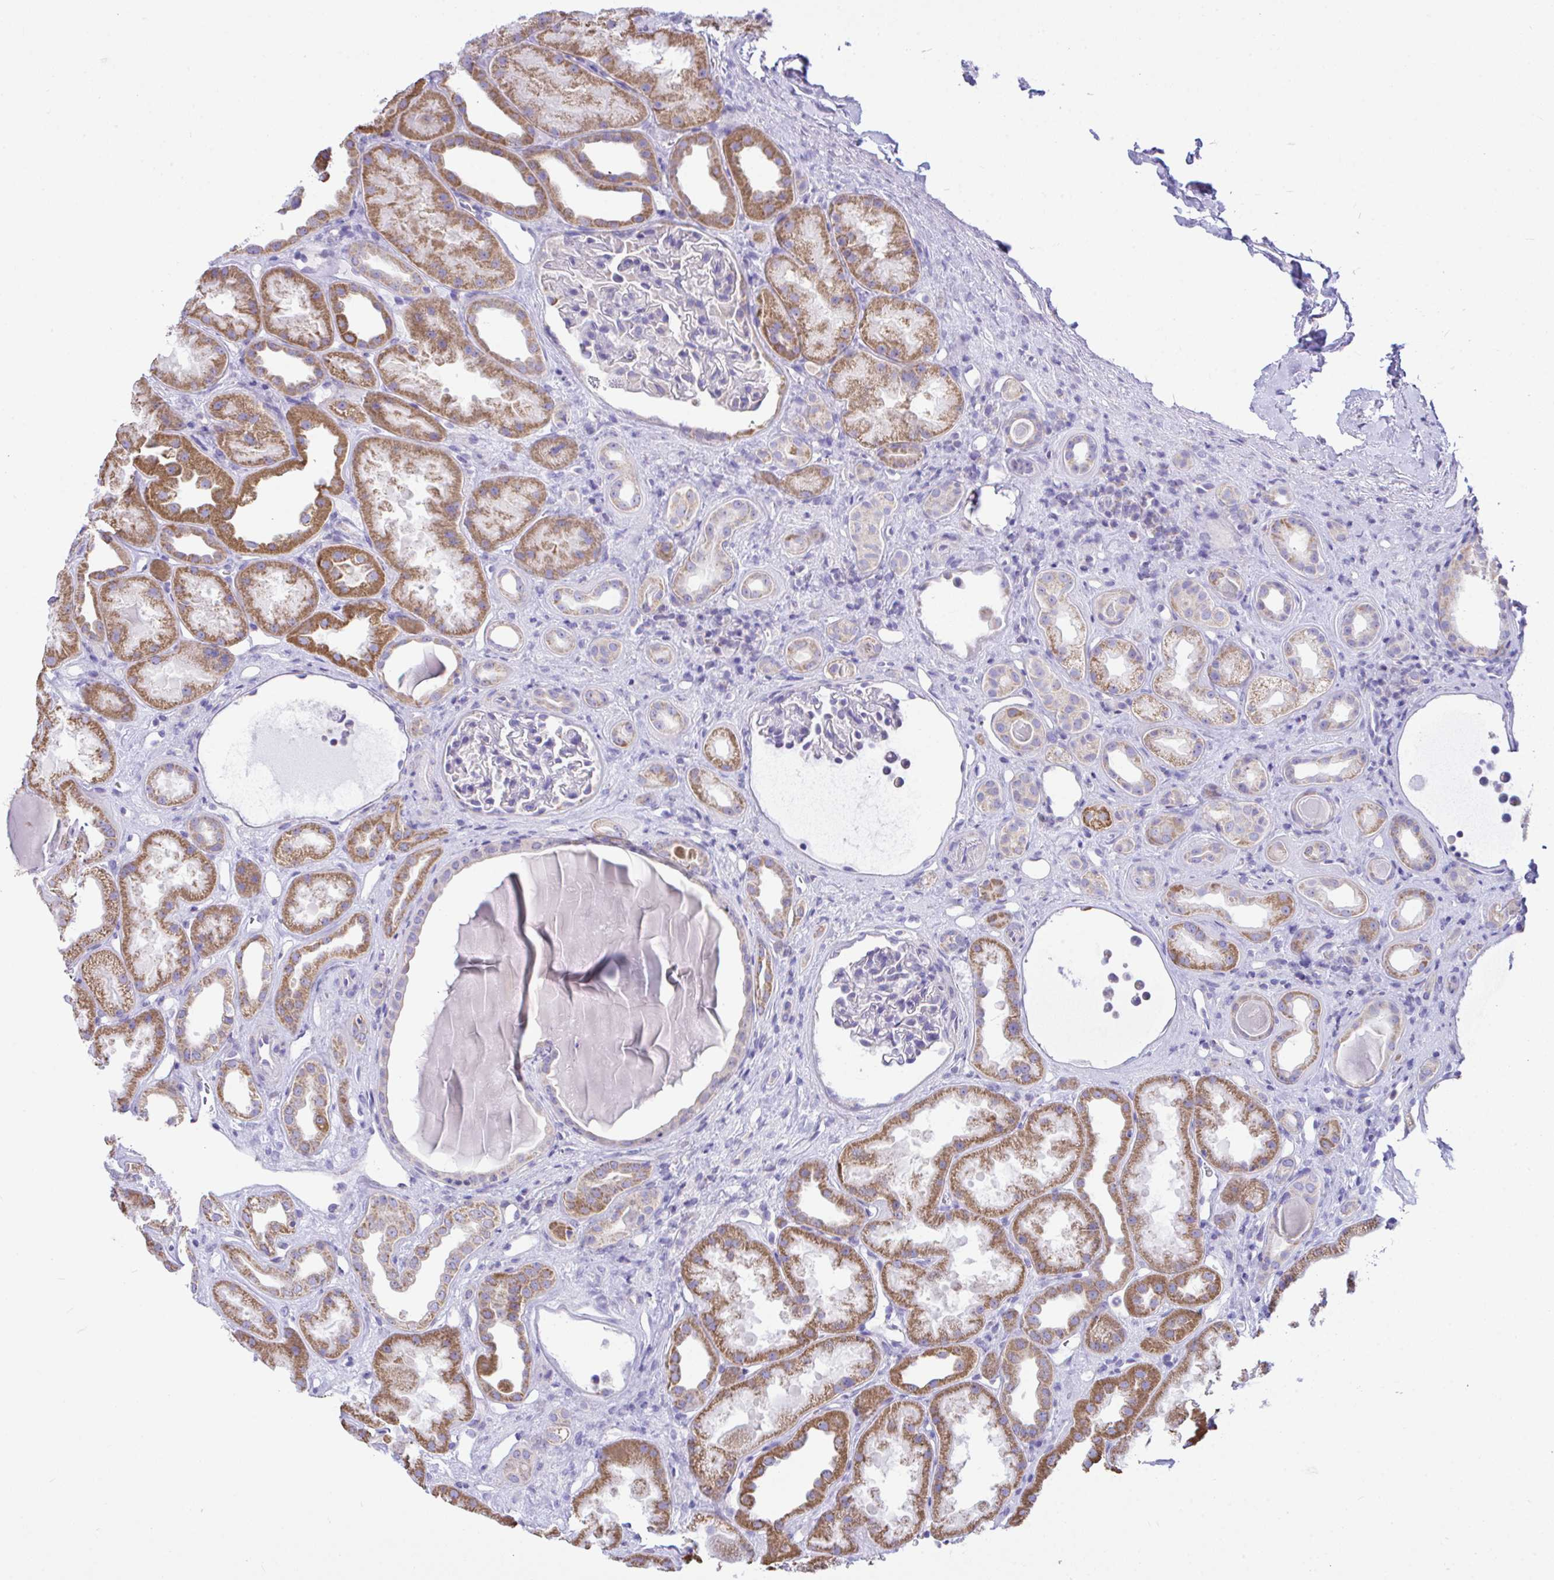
{"staining": {"intensity": "negative", "quantity": "none", "location": "none"}, "tissue": "kidney", "cell_type": "Cells in glomeruli", "image_type": "normal", "snomed": [{"axis": "morphology", "description": "Normal tissue, NOS"}, {"axis": "topography", "description": "Kidney"}], "caption": "The micrograph shows no significant expression in cells in glomeruli of kidney.", "gene": "NLRP8", "patient": {"sex": "male", "age": 61}}